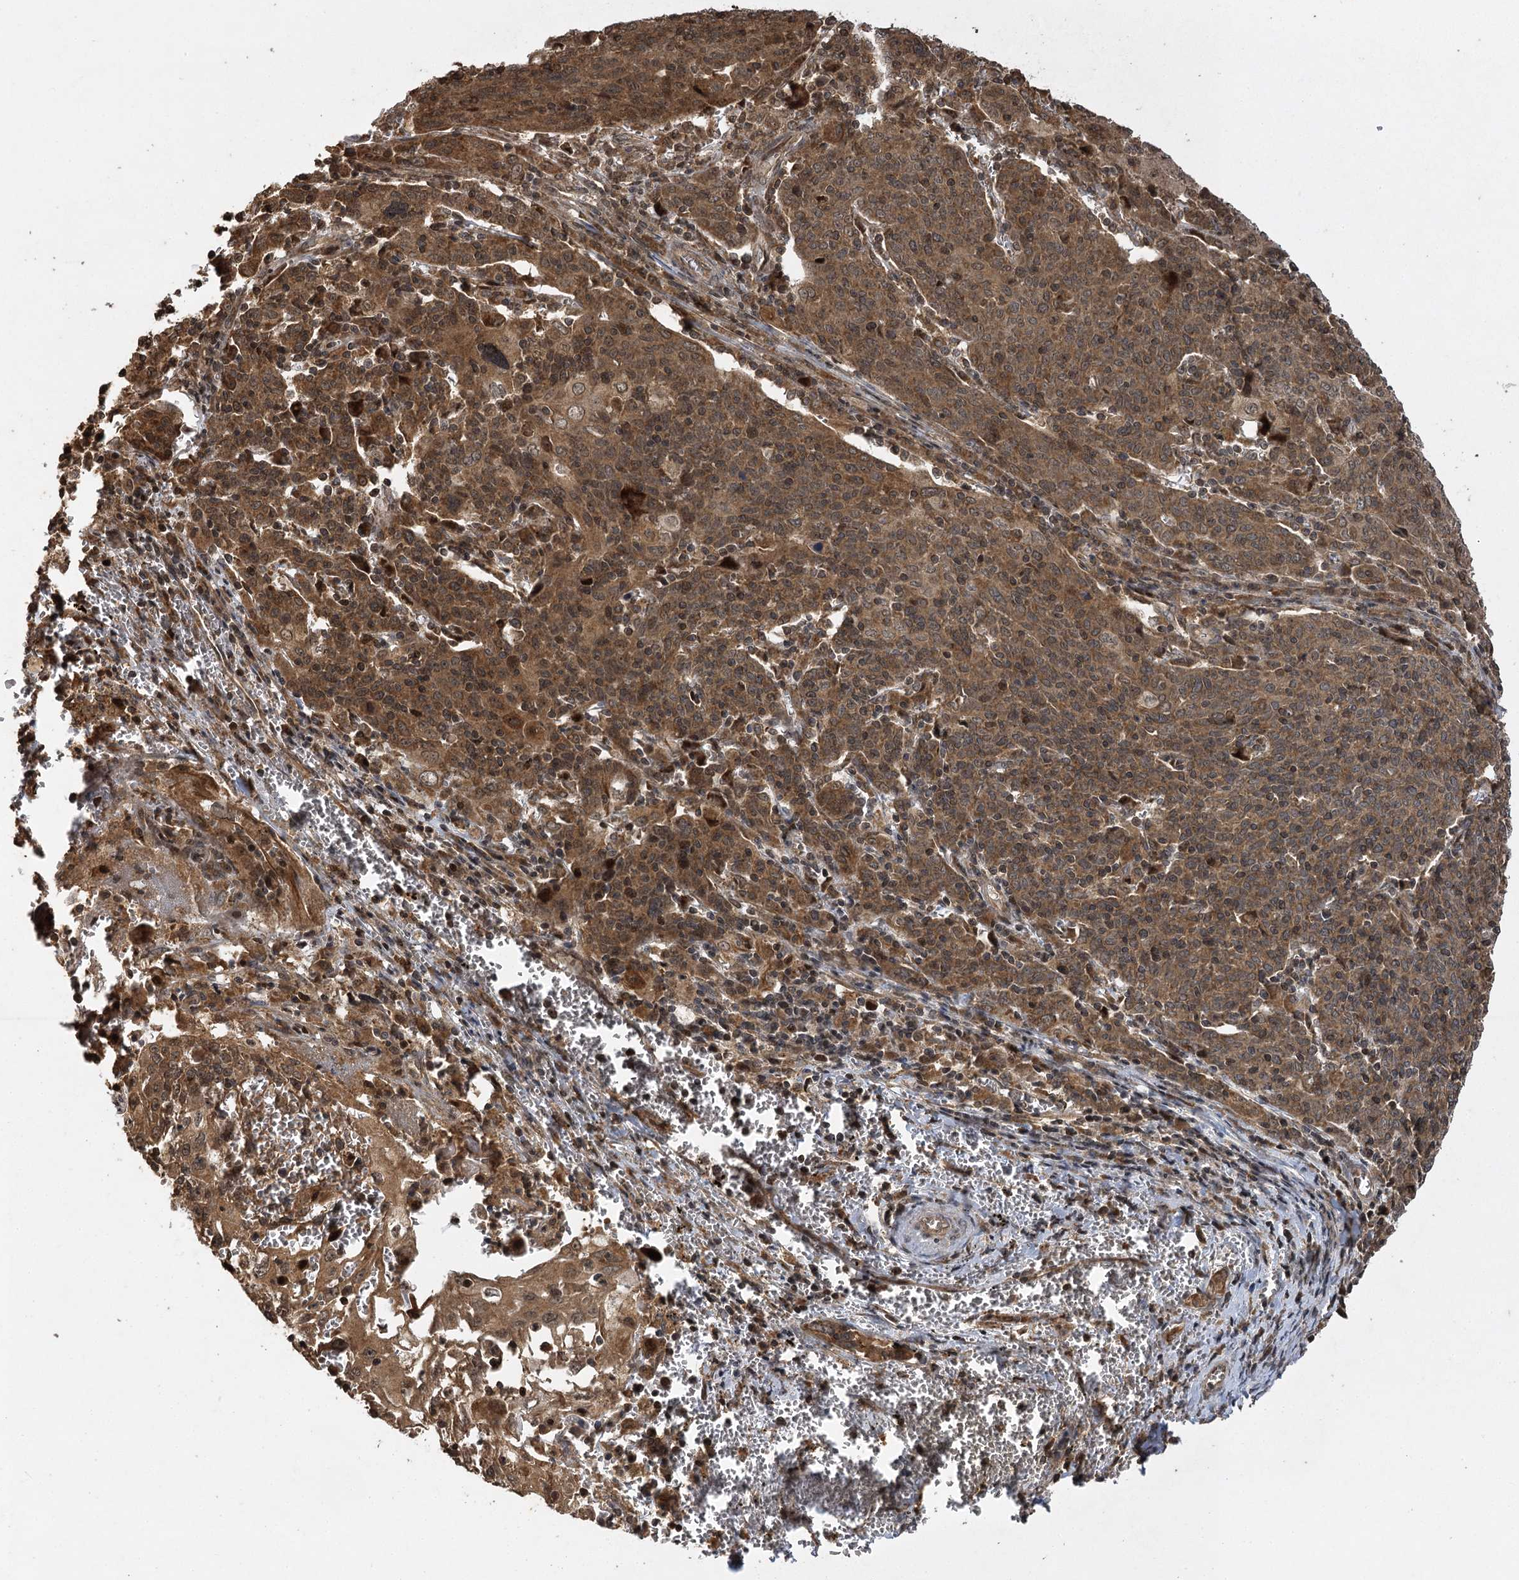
{"staining": {"intensity": "moderate", "quantity": ">75%", "location": "cytoplasmic/membranous,nuclear"}, "tissue": "cervical cancer", "cell_type": "Tumor cells", "image_type": "cancer", "snomed": [{"axis": "morphology", "description": "Squamous cell carcinoma, NOS"}, {"axis": "topography", "description": "Cervix"}], "caption": "DAB (3,3'-diaminobenzidine) immunohistochemical staining of human squamous cell carcinoma (cervical) reveals moderate cytoplasmic/membranous and nuclear protein positivity in about >75% of tumor cells.", "gene": "IL11RA", "patient": {"sex": "female", "age": 67}}